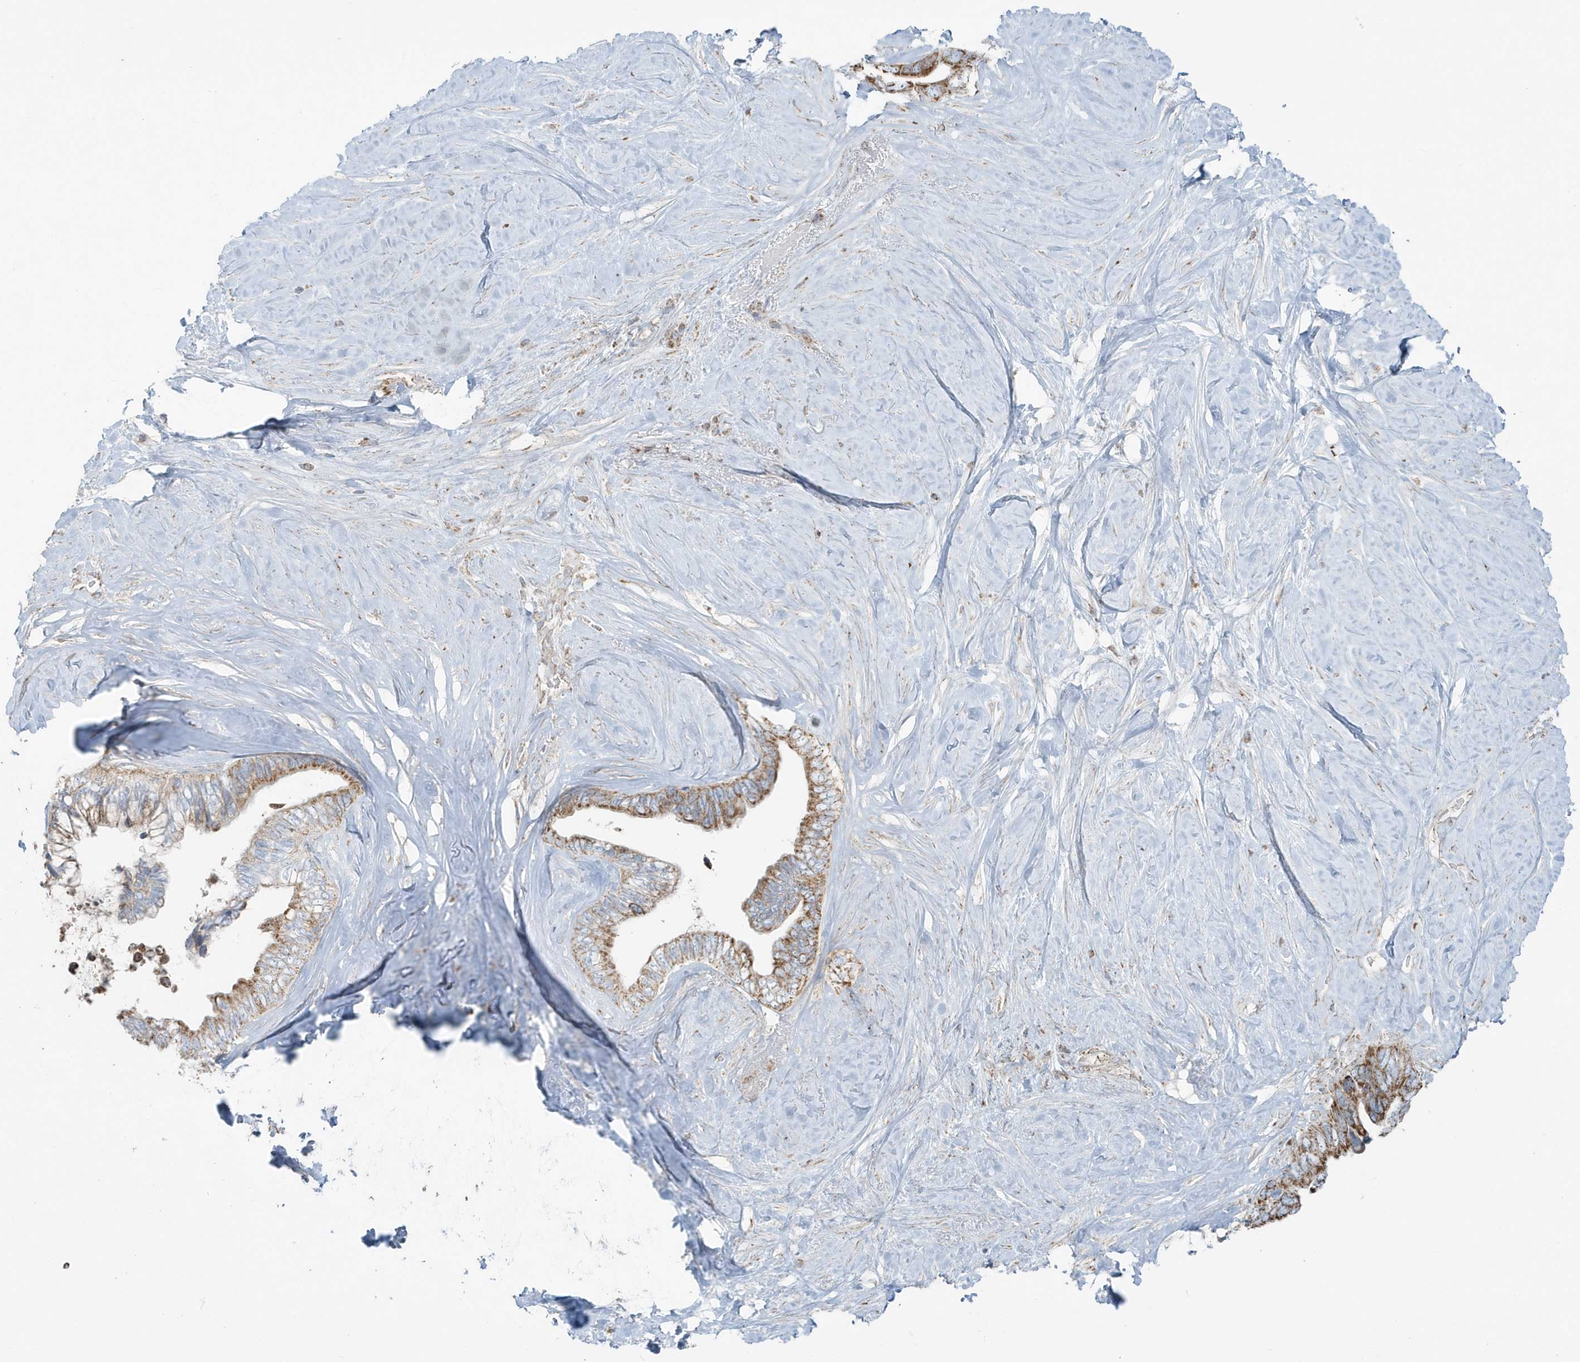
{"staining": {"intensity": "strong", "quantity": "25%-75%", "location": "cytoplasmic/membranous"}, "tissue": "pancreatic cancer", "cell_type": "Tumor cells", "image_type": "cancer", "snomed": [{"axis": "morphology", "description": "Adenocarcinoma, NOS"}, {"axis": "topography", "description": "Pancreas"}], "caption": "This image demonstrates immunohistochemistry (IHC) staining of pancreatic adenocarcinoma, with high strong cytoplasmic/membranous staining in approximately 25%-75% of tumor cells.", "gene": "RAB11FIP3", "patient": {"sex": "female", "age": 72}}